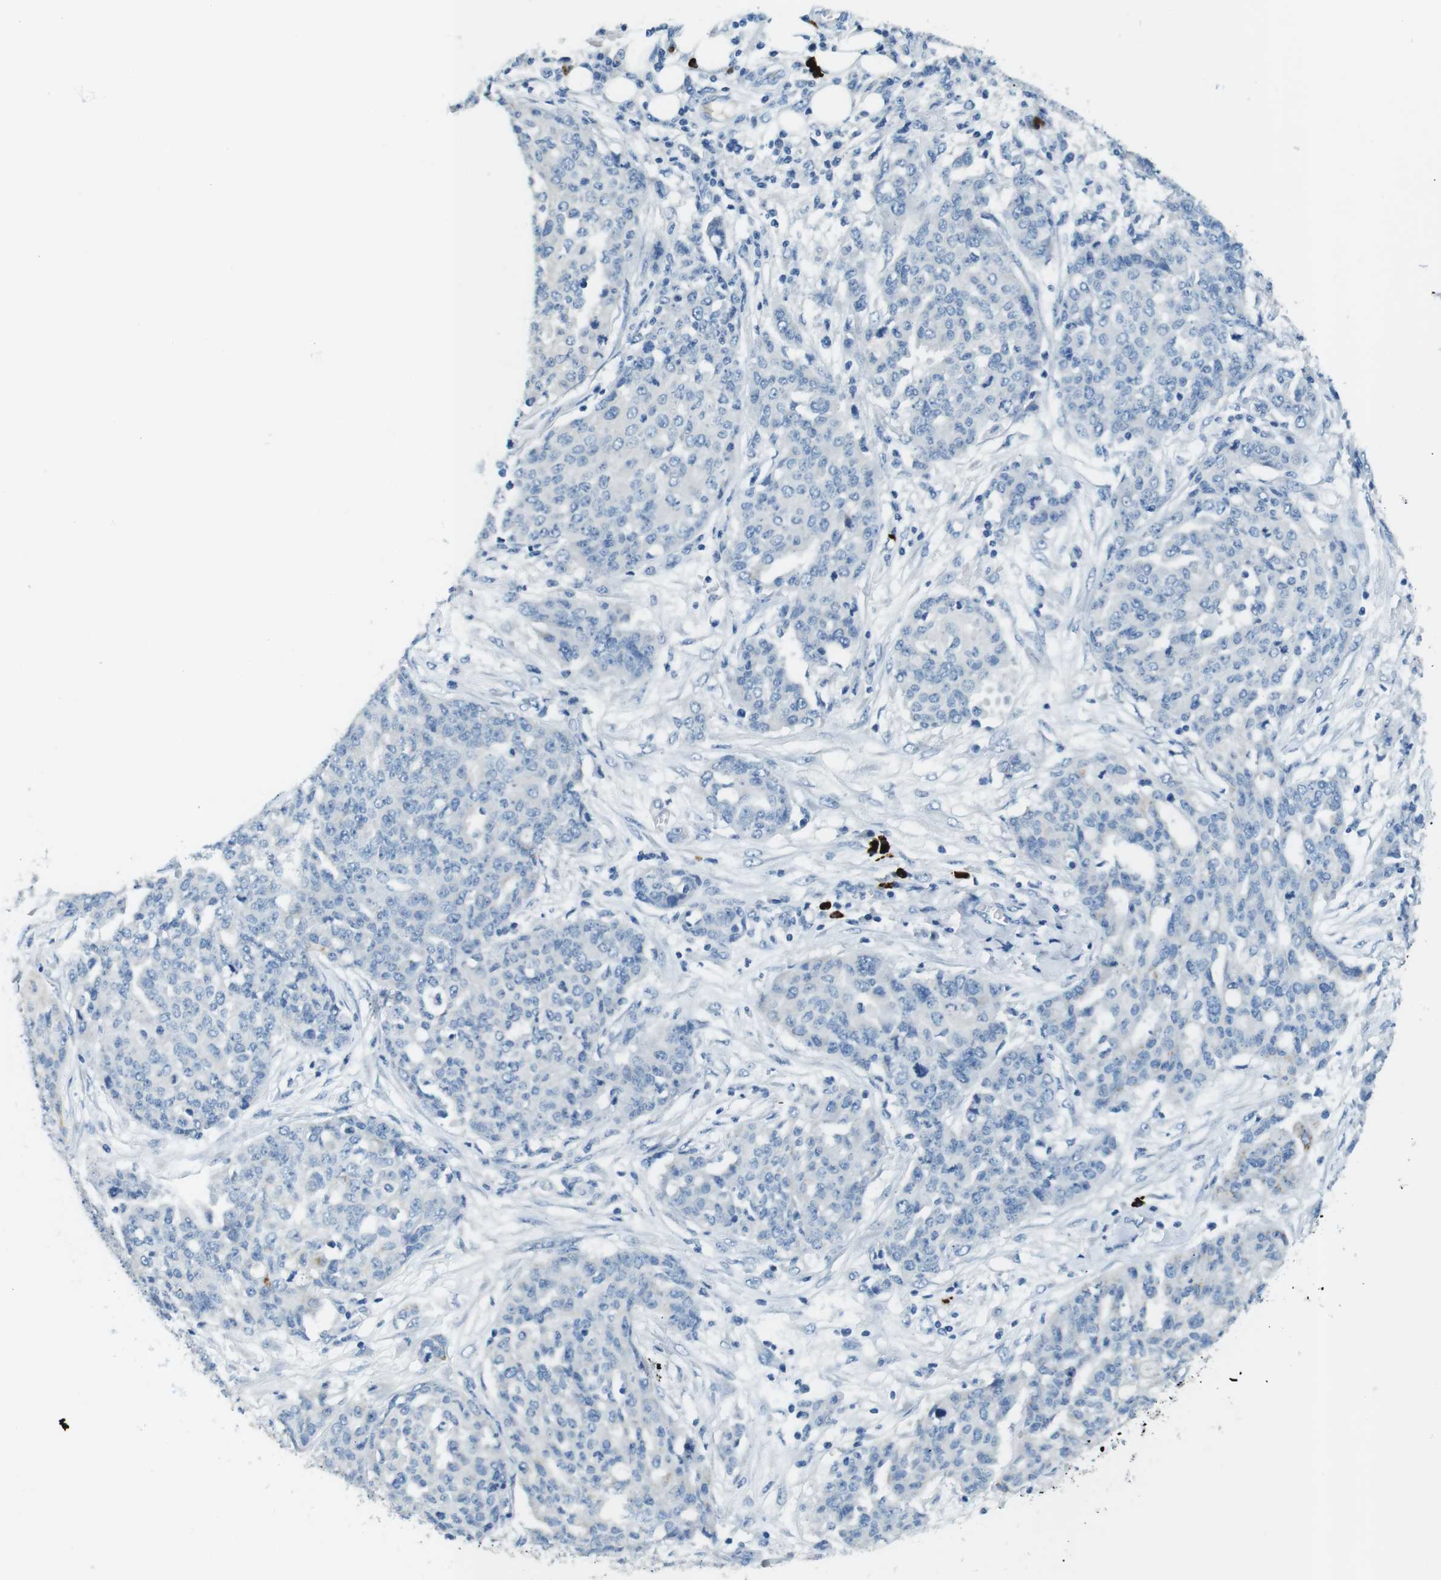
{"staining": {"intensity": "negative", "quantity": "none", "location": "none"}, "tissue": "ovarian cancer", "cell_type": "Tumor cells", "image_type": "cancer", "snomed": [{"axis": "morphology", "description": "Cystadenocarcinoma, serous, NOS"}, {"axis": "topography", "description": "Soft tissue"}, {"axis": "topography", "description": "Ovary"}], "caption": "Immunohistochemical staining of serous cystadenocarcinoma (ovarian) reveals no significant positivity in tumor cells.", "gene": "SLC35A3", "patient": {"sex": "female", "age": 57}}